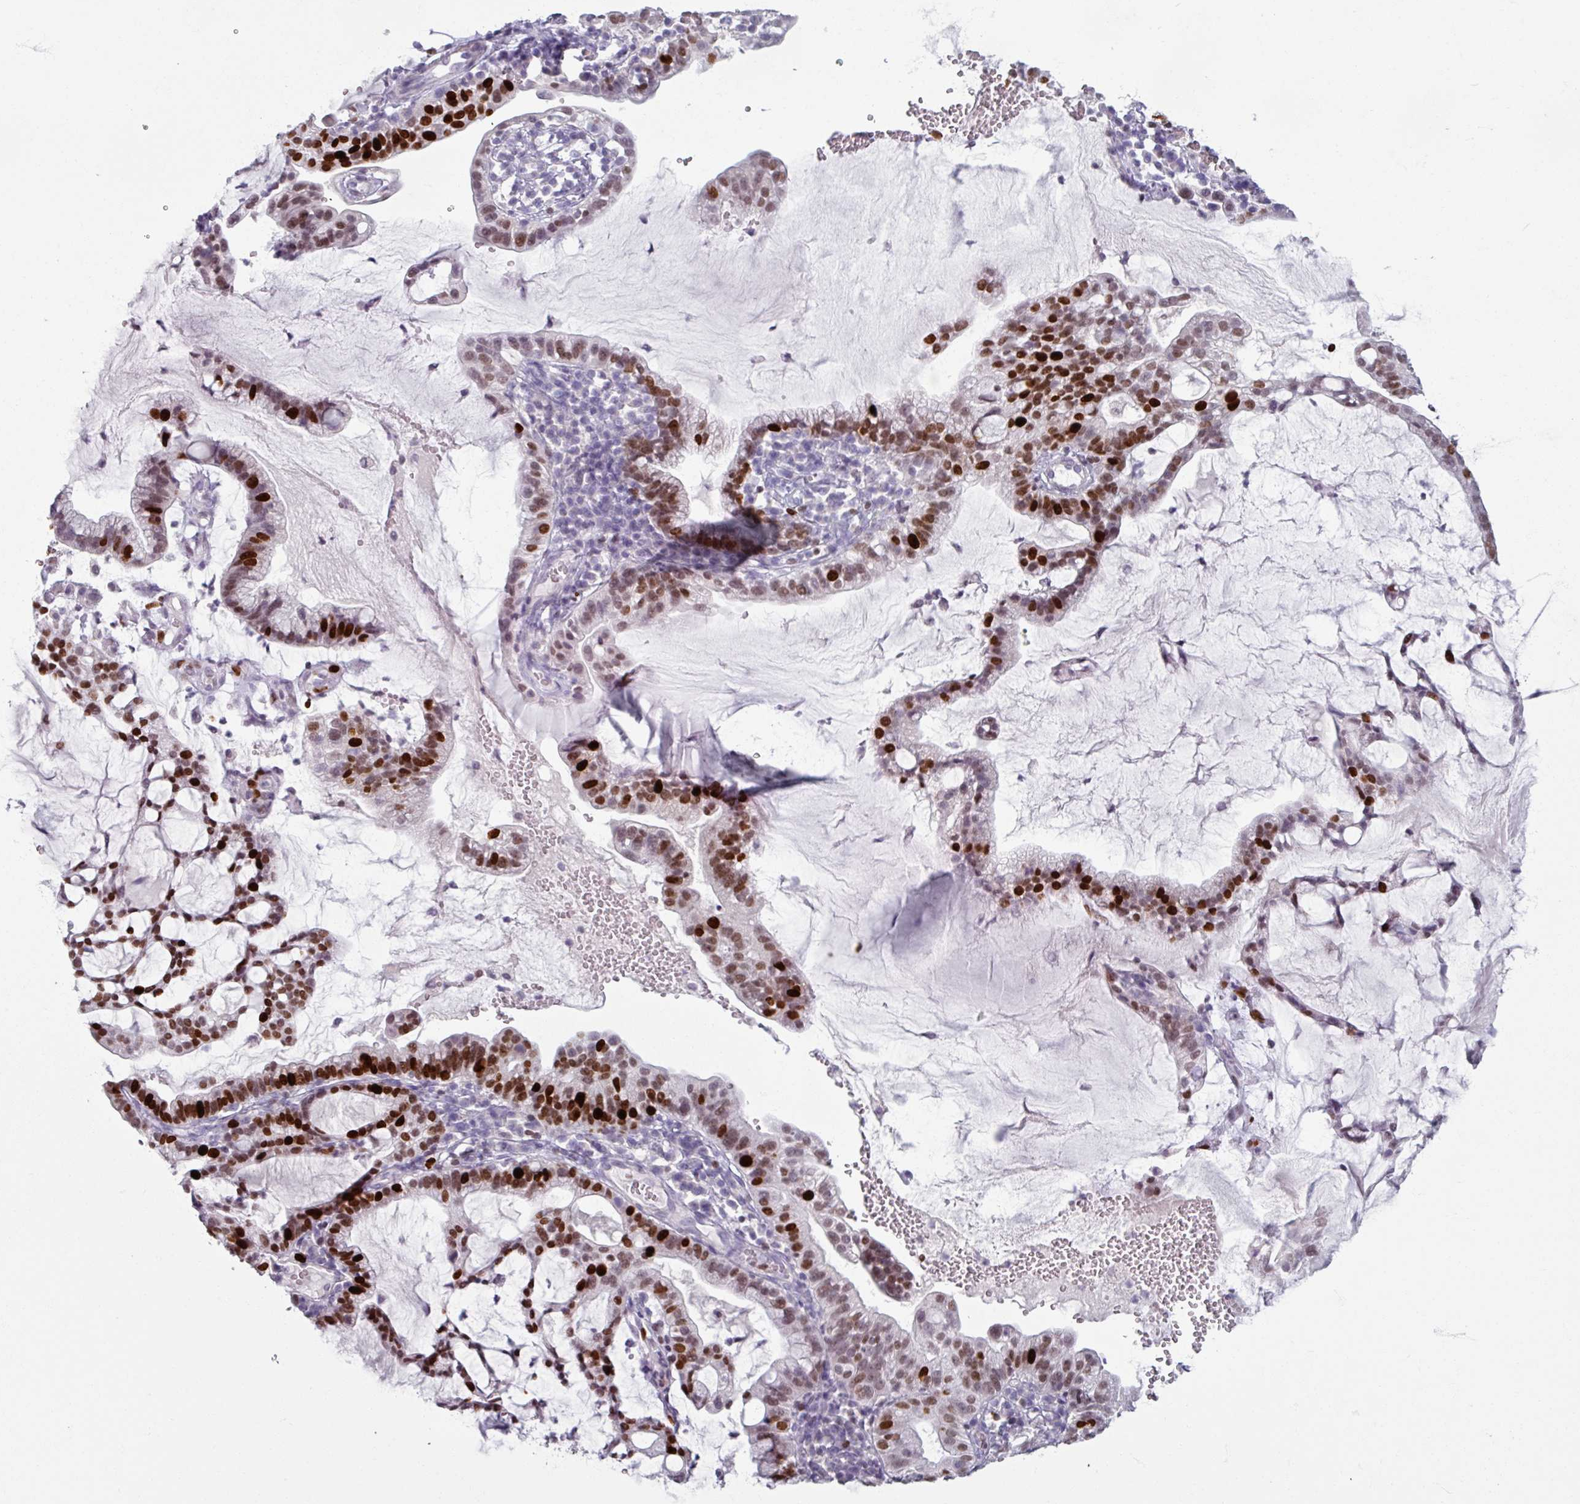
{"staining": {"intensity": "strong", "quantity": "25%-75%", "location": "nuclear"}, "tissue": "cervical cancer", "cell_type": "Tumor cells", "image_type": "cancer", "snomed": [{"axis": "morphology", "description": "Adenocarcinoma, NOS"}, {"axis": "topography", "description": "Cervix"}], "caption": "The image demonstrates a brown stain indicating the presence of a protein in the nuclear of tumor cells in cervical cancer.", "gene": "ATAD2", "patient": {"sex": "female", "age": 41}}